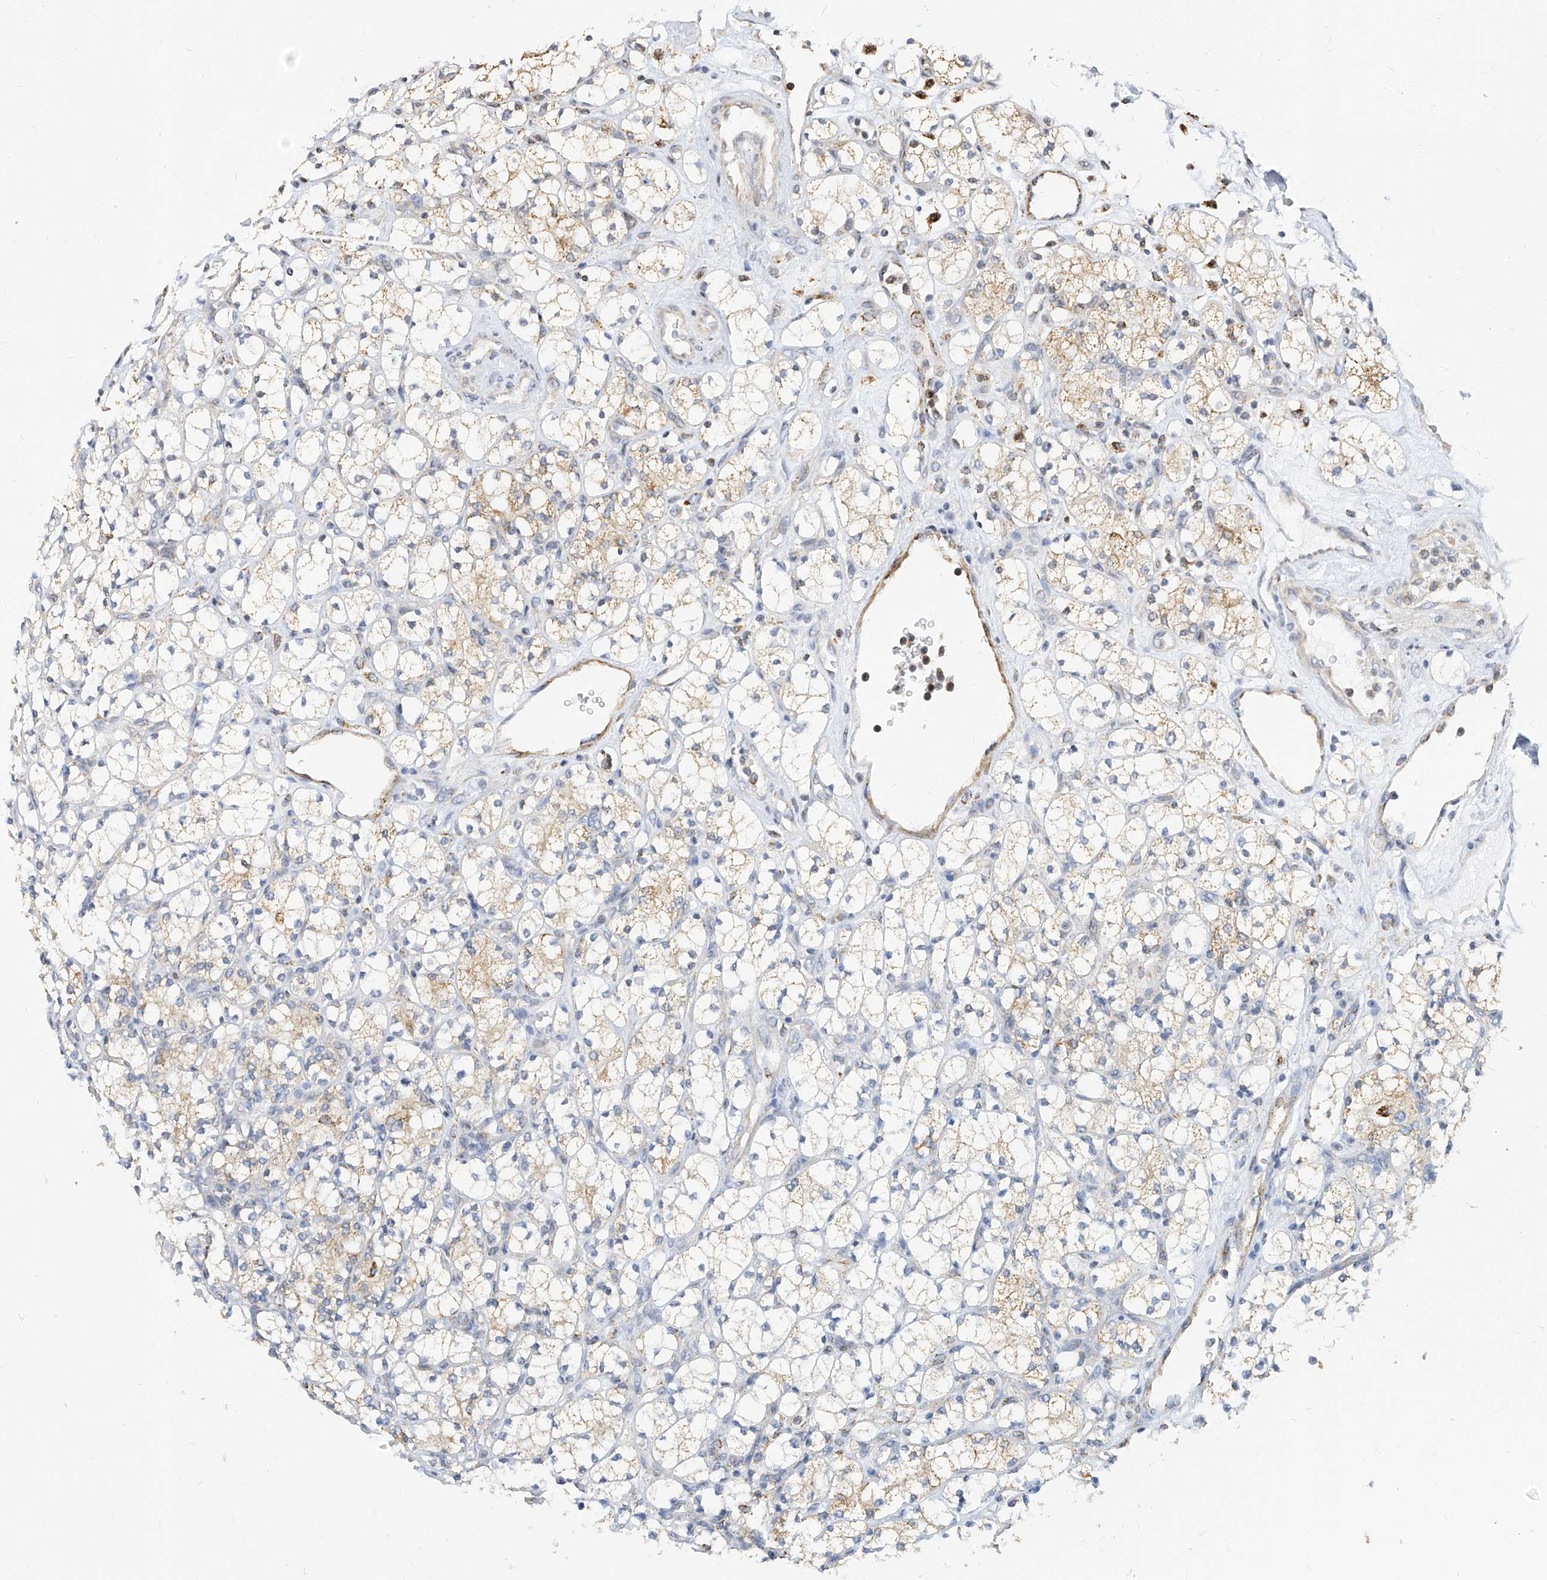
{"staining": {"intensity": "weak", "quantity": "25%-75%", "location": "cytoplasmic/membranous"}, "tissue": "renal cancer", "cell_type": "Tumor cells", "image_type": "cancer", "snomed": [{"axis": "morphology", "description": "Adenocarcinoma, NOS"}, {"axis": "topography", "description": "Kidney"}], "caption": "The micrograph reveals staining of renal adenocarcinoma, revealing weak cytoplasmic/membranous protein staining (brown color) within tumor cells.", "gene": "TTLL8", "patient": {"sex": "male", "age": 77}}